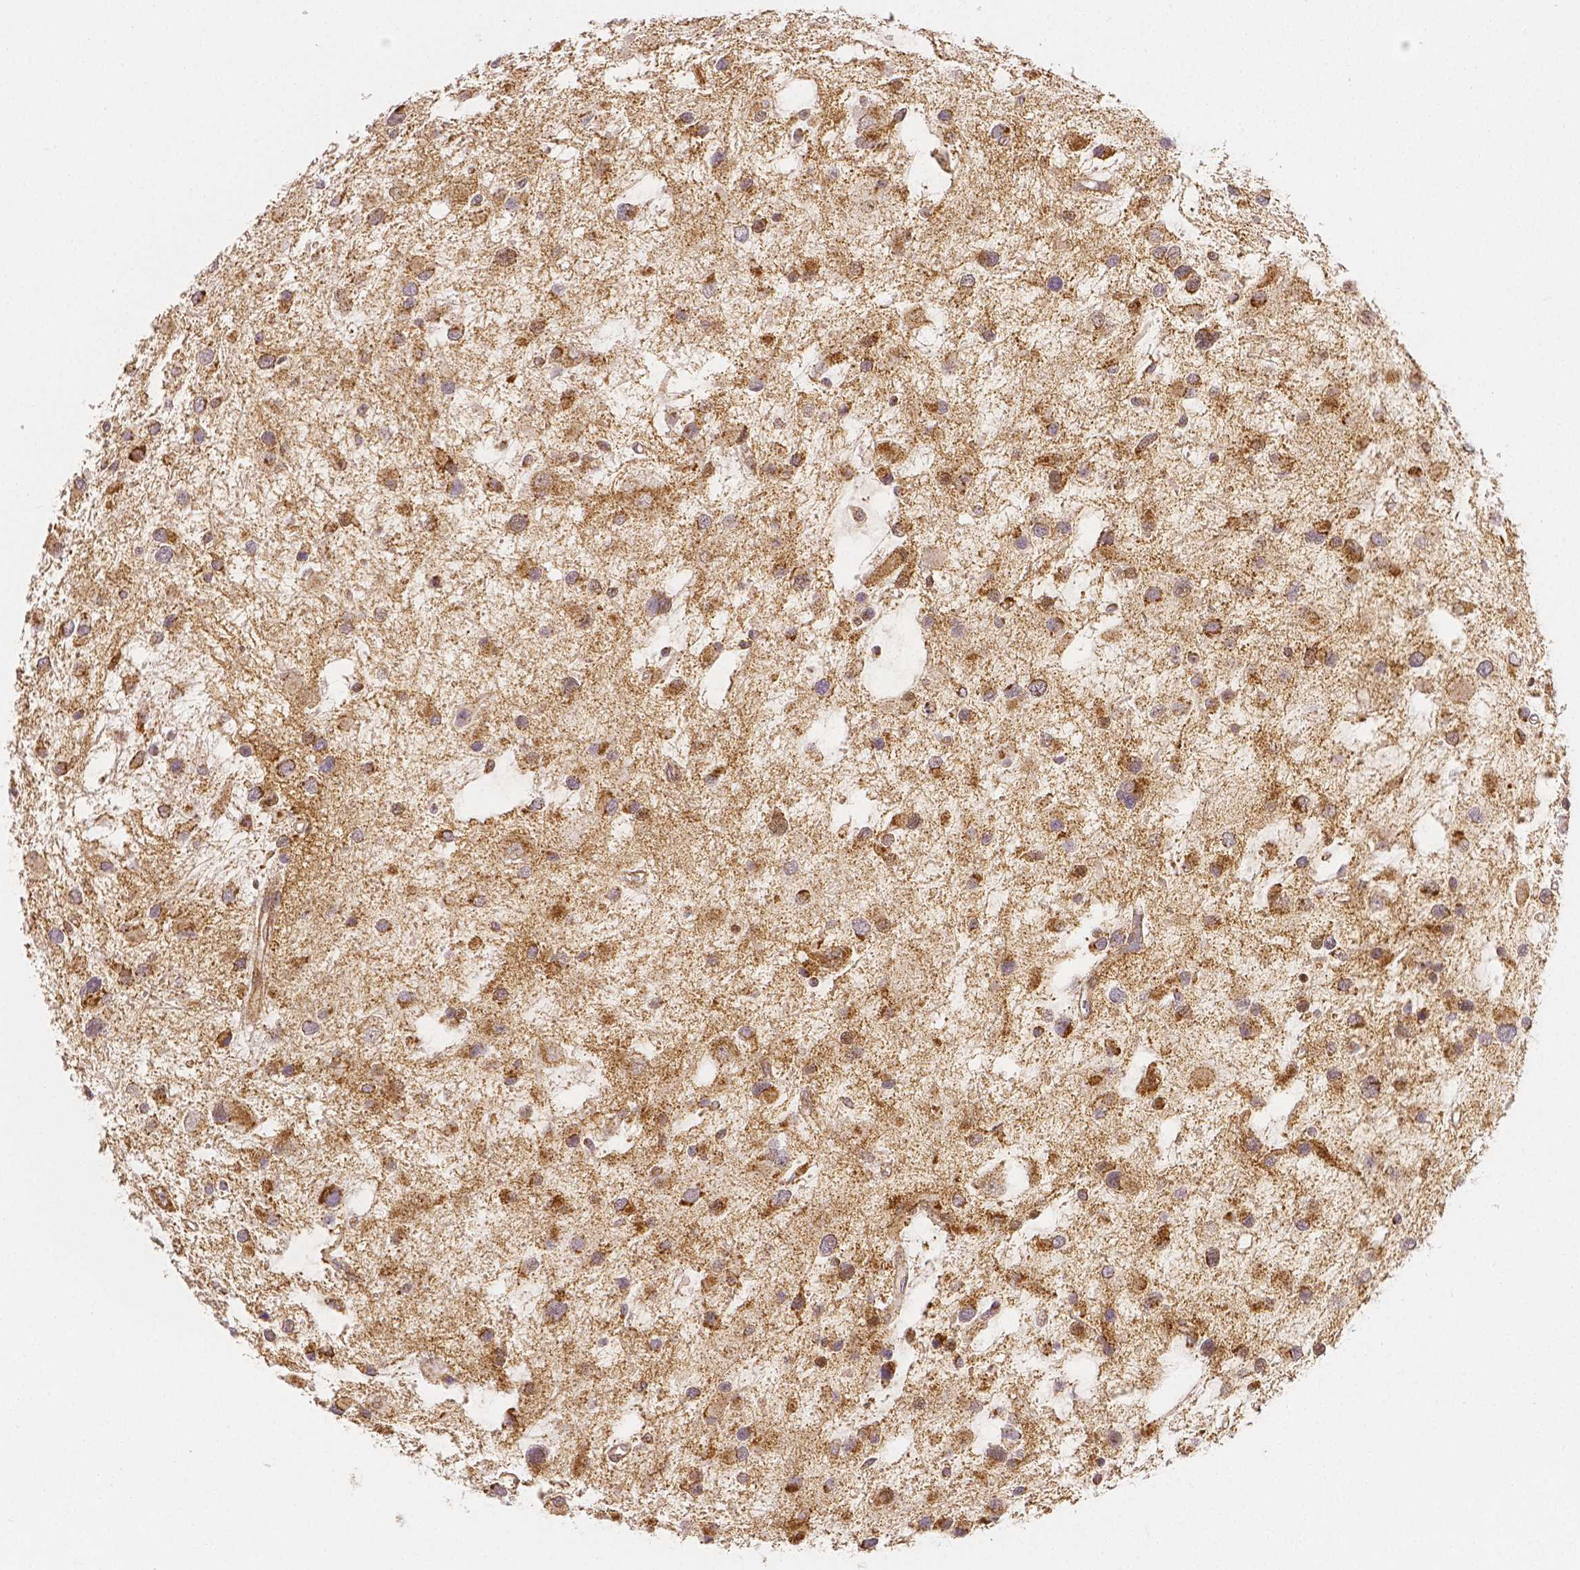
{"staining": {"intensity": "strong", "quantity": ">75%", "location": "cytoplasmic/membranous"}, "tissue": "glioma", "cell_type": "Tumor cells", "image_type": "cancer", "snomed": [{"axis": "morphology", "description": "Glioma, malignant, Low grade"}, {"axis": "topography", "description": "Brain"}], "caption": "Low-grade glioma (malignant) stained for a protein exhibits strong cytoplasmic/membranous positivity in tumor cells.", "gene": "RHOT1", "patient": {"sex": "female", "age": 32}}